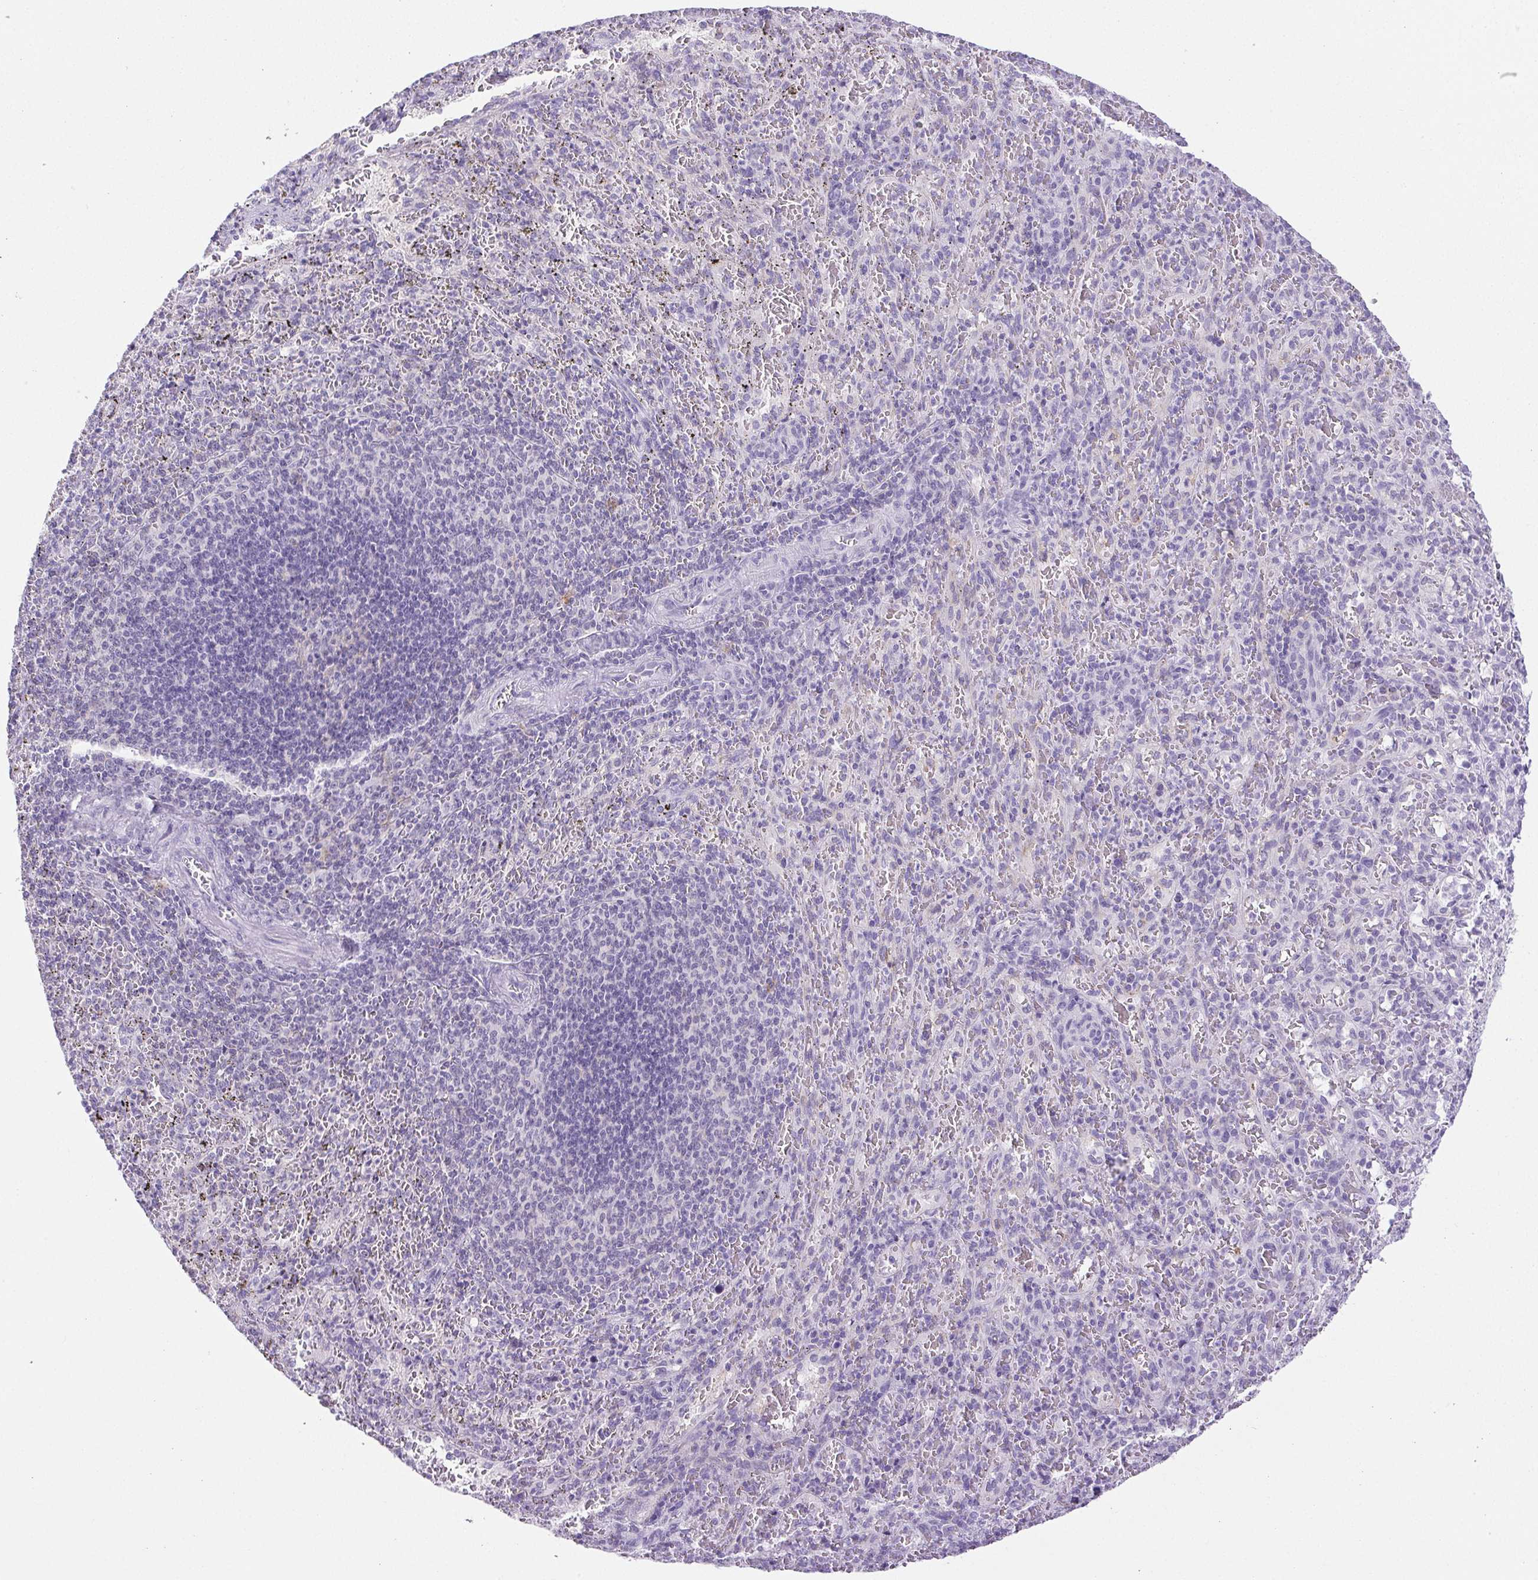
{"staining": {"intensity": "negative", "quantity": "none", "location": "none"}, "tissue": "spleen", "cell_type": "Cells in red pulp", "image_type": "normal", "snomed": [{"axis": "morphology", "description": "Normal tissue, NOS"}, {"axis": "topography", "description": "Spleen"}], "caption": "This photomicrograph is of normal spleen stained with IHC to label a protein in brown with the nuclei are counter-stained blue. There is no staining in cells in red pulp.", "gene": "HLA", "patient": {"sex": "male", "age": 57}}